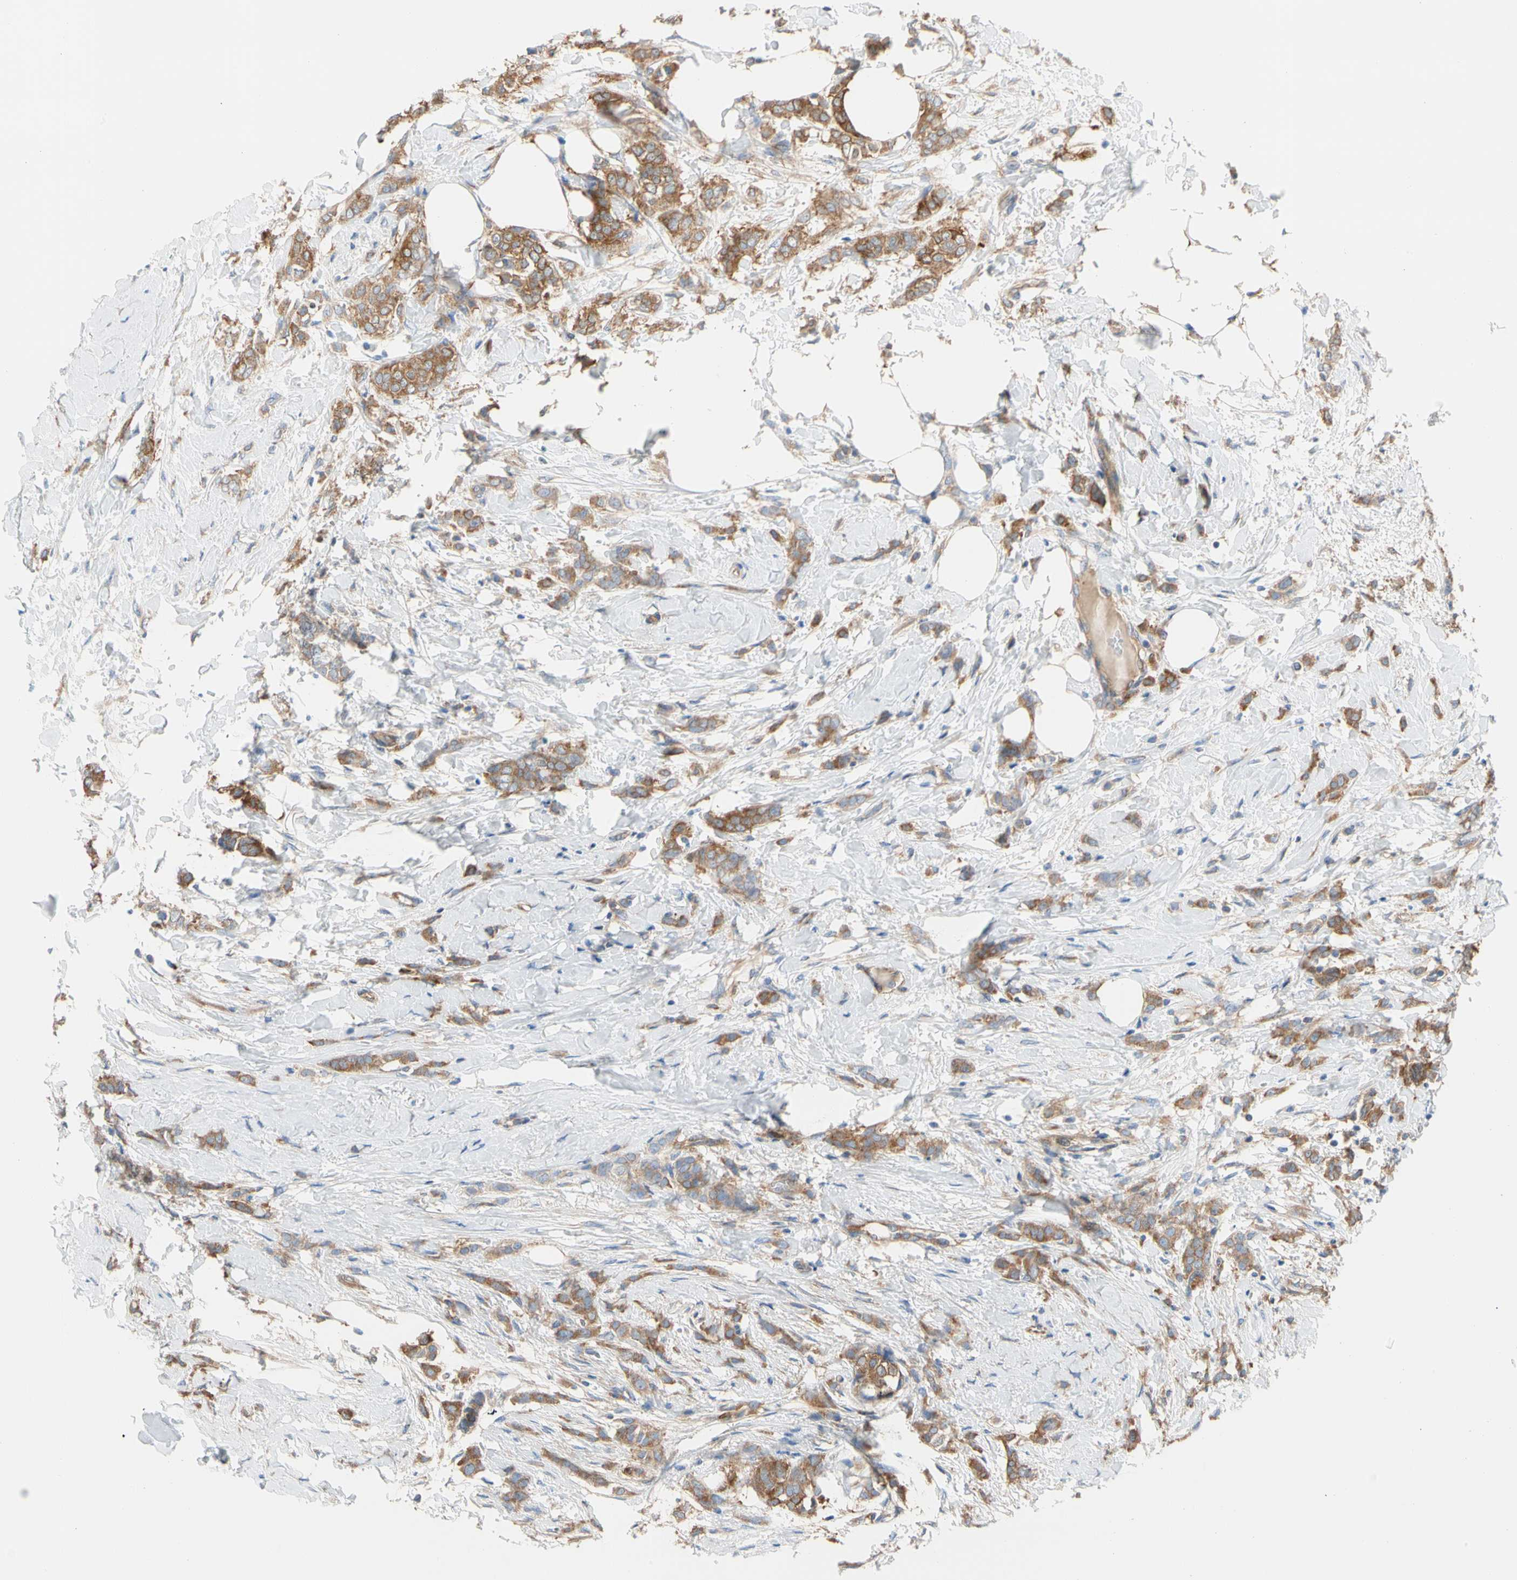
{"staining": {"intensity": "moderate", "quantity": ">75%", "location": "cytoplasmic/membranous"}, "tissue": "breast cancer", "cell_type": "Tumor cells", "image_type": "cancer", "snomed": [{"axis": "morphology", "description": "Lobular carcinoma, in situ"}, {"axis": "morphology", "description": "Lobular carcinoma"}, {"axis": "topography", "description": "Breast"}], "caption": "About >75% of tumor cells in lobular carcinoma in situ (breast) demonstrate moderate cytoplasmic/membranous protein staining as visualized by brown immunohistochemical staining.", "gene": "GPHN", "patient": {"sex": "female", "age": 41}}